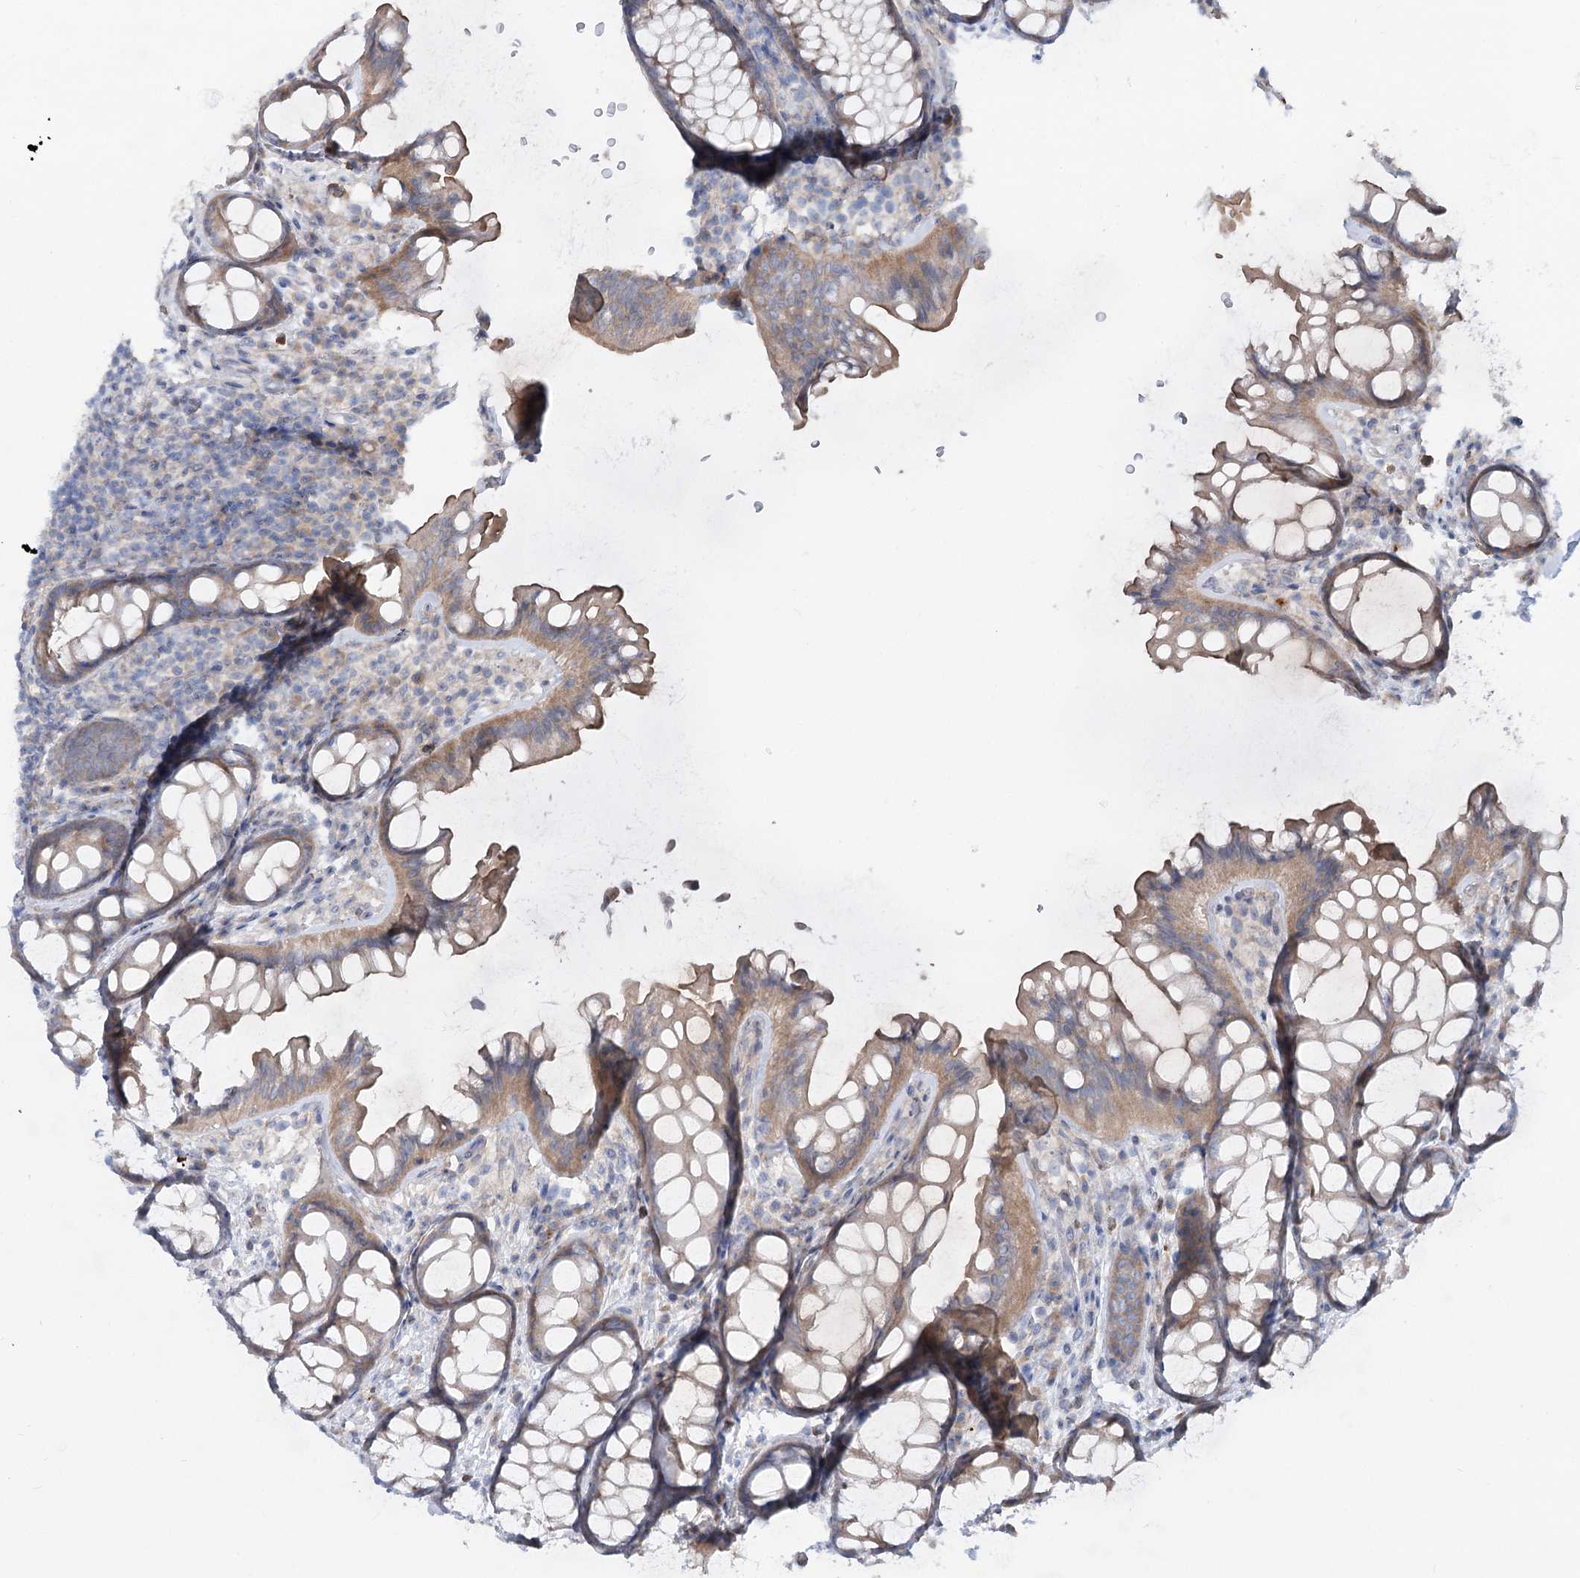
{"staining": {"intensity": "negative", "quantity": "none", "location": "none"}, "tissue": "colon", "cell_type": "Endothelial cells", "image_type": "normal", "snomed": [{"axis": "morphology", "description": "Normal tissue, NOS"}, {"axis": "topography", "description": "Colon"}], "caption": "Immunohistochemical staining of benign human colon exhibits no significant positivity in endothelial cells. The staining is performed using DAB (3,3'-diaminobenzidine) brown chromogen with nuclei counter-stained in using hematoxylin.", "gene": "LARP1B", "patient": {"sex": "female", "age": 82}}